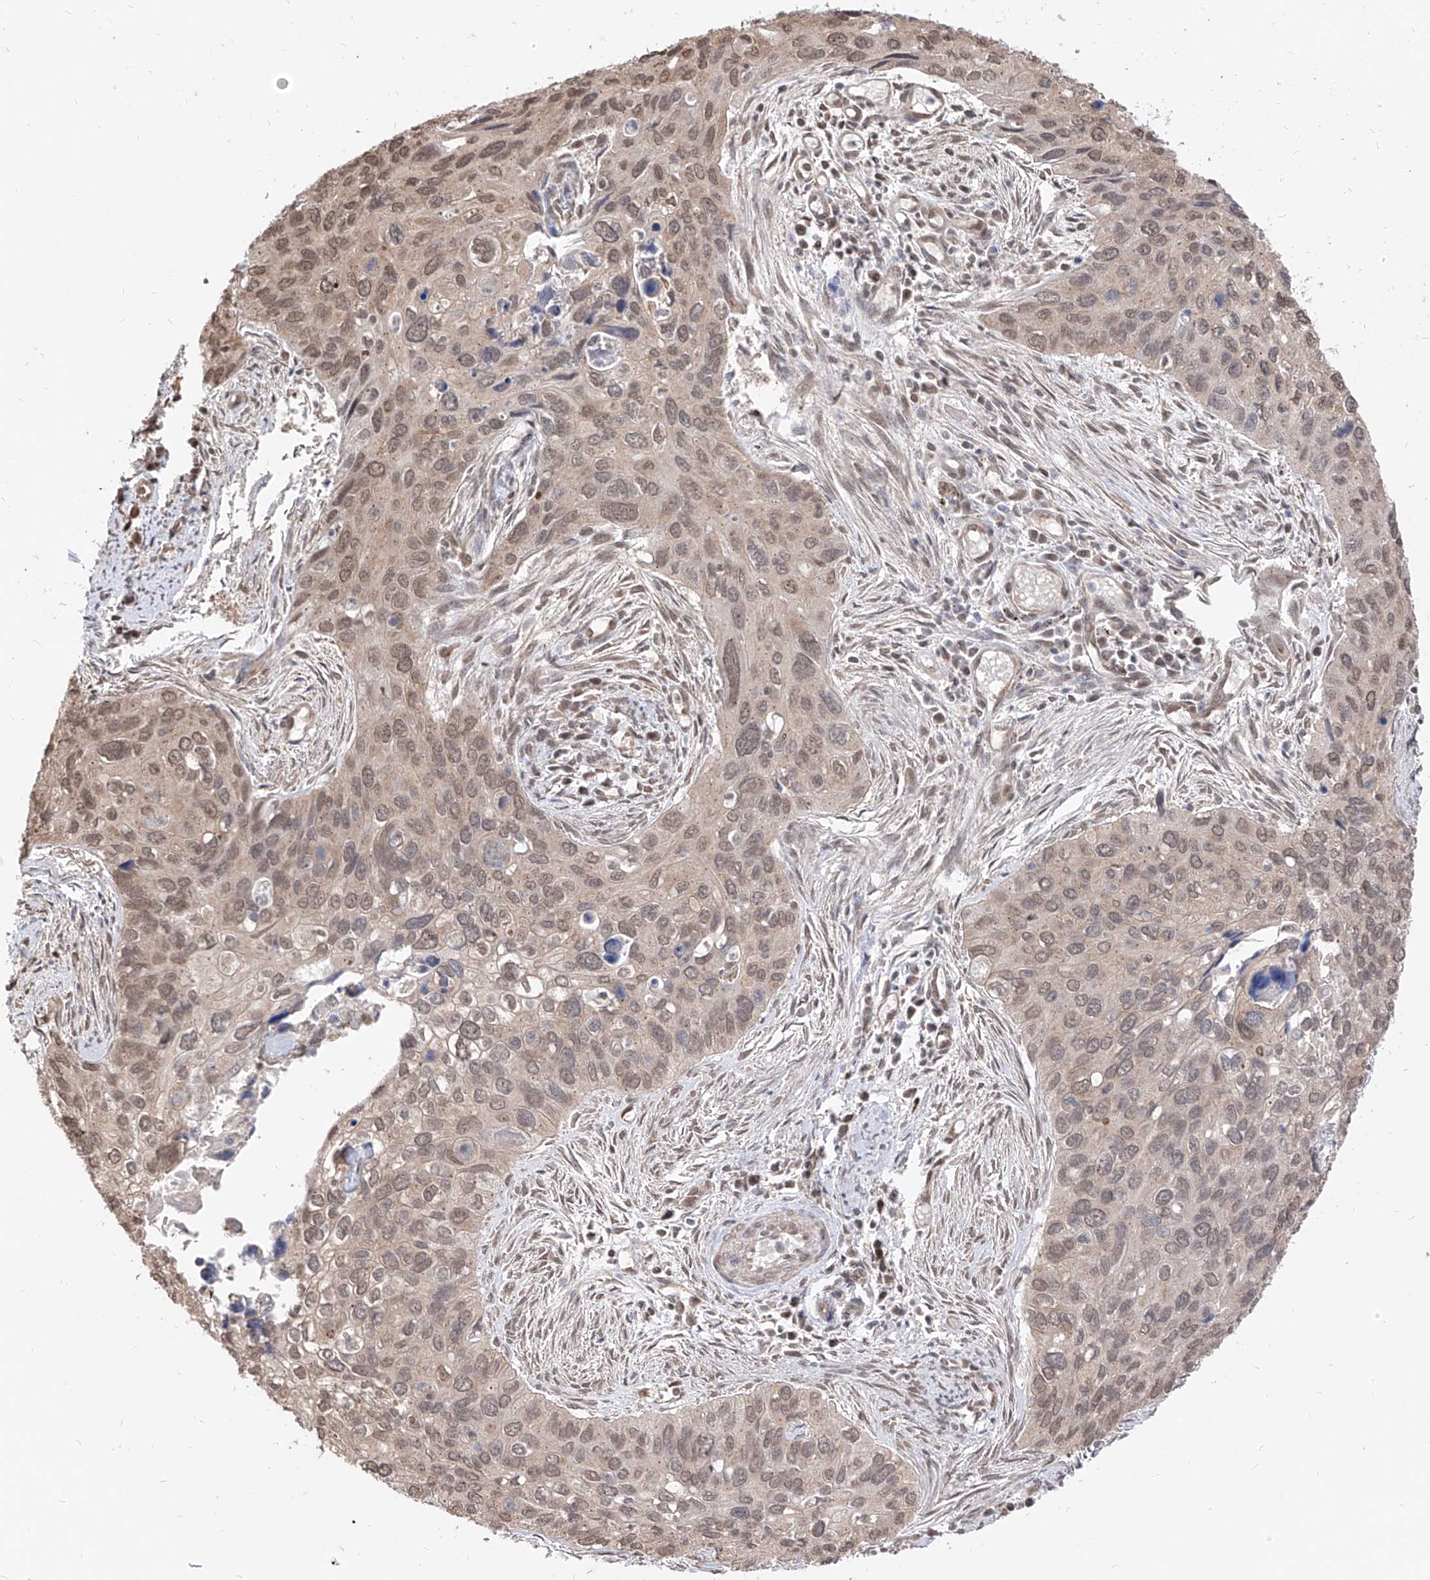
{"staining": {"intensity": "weak", "quantity": ">75%", "location": "nuclear"}, "tissue": "cervical cancer", "cell_type": "Tumor cells", "image_type": "cancer", "snomed": [{"axis": "morphology", "description": "Squamous cell carcinoma, NOS"}, {"axis": "topography", "description": "Cervix"}], "caption": "Immunohistochemical staining of human cervical cancer (squamous cell carcinoma) reveals low levels of weak nuclear staining in about >75% of tumor cells.", "gene": "C8orf82", "patient": {"sex": "female", "age": 55}}